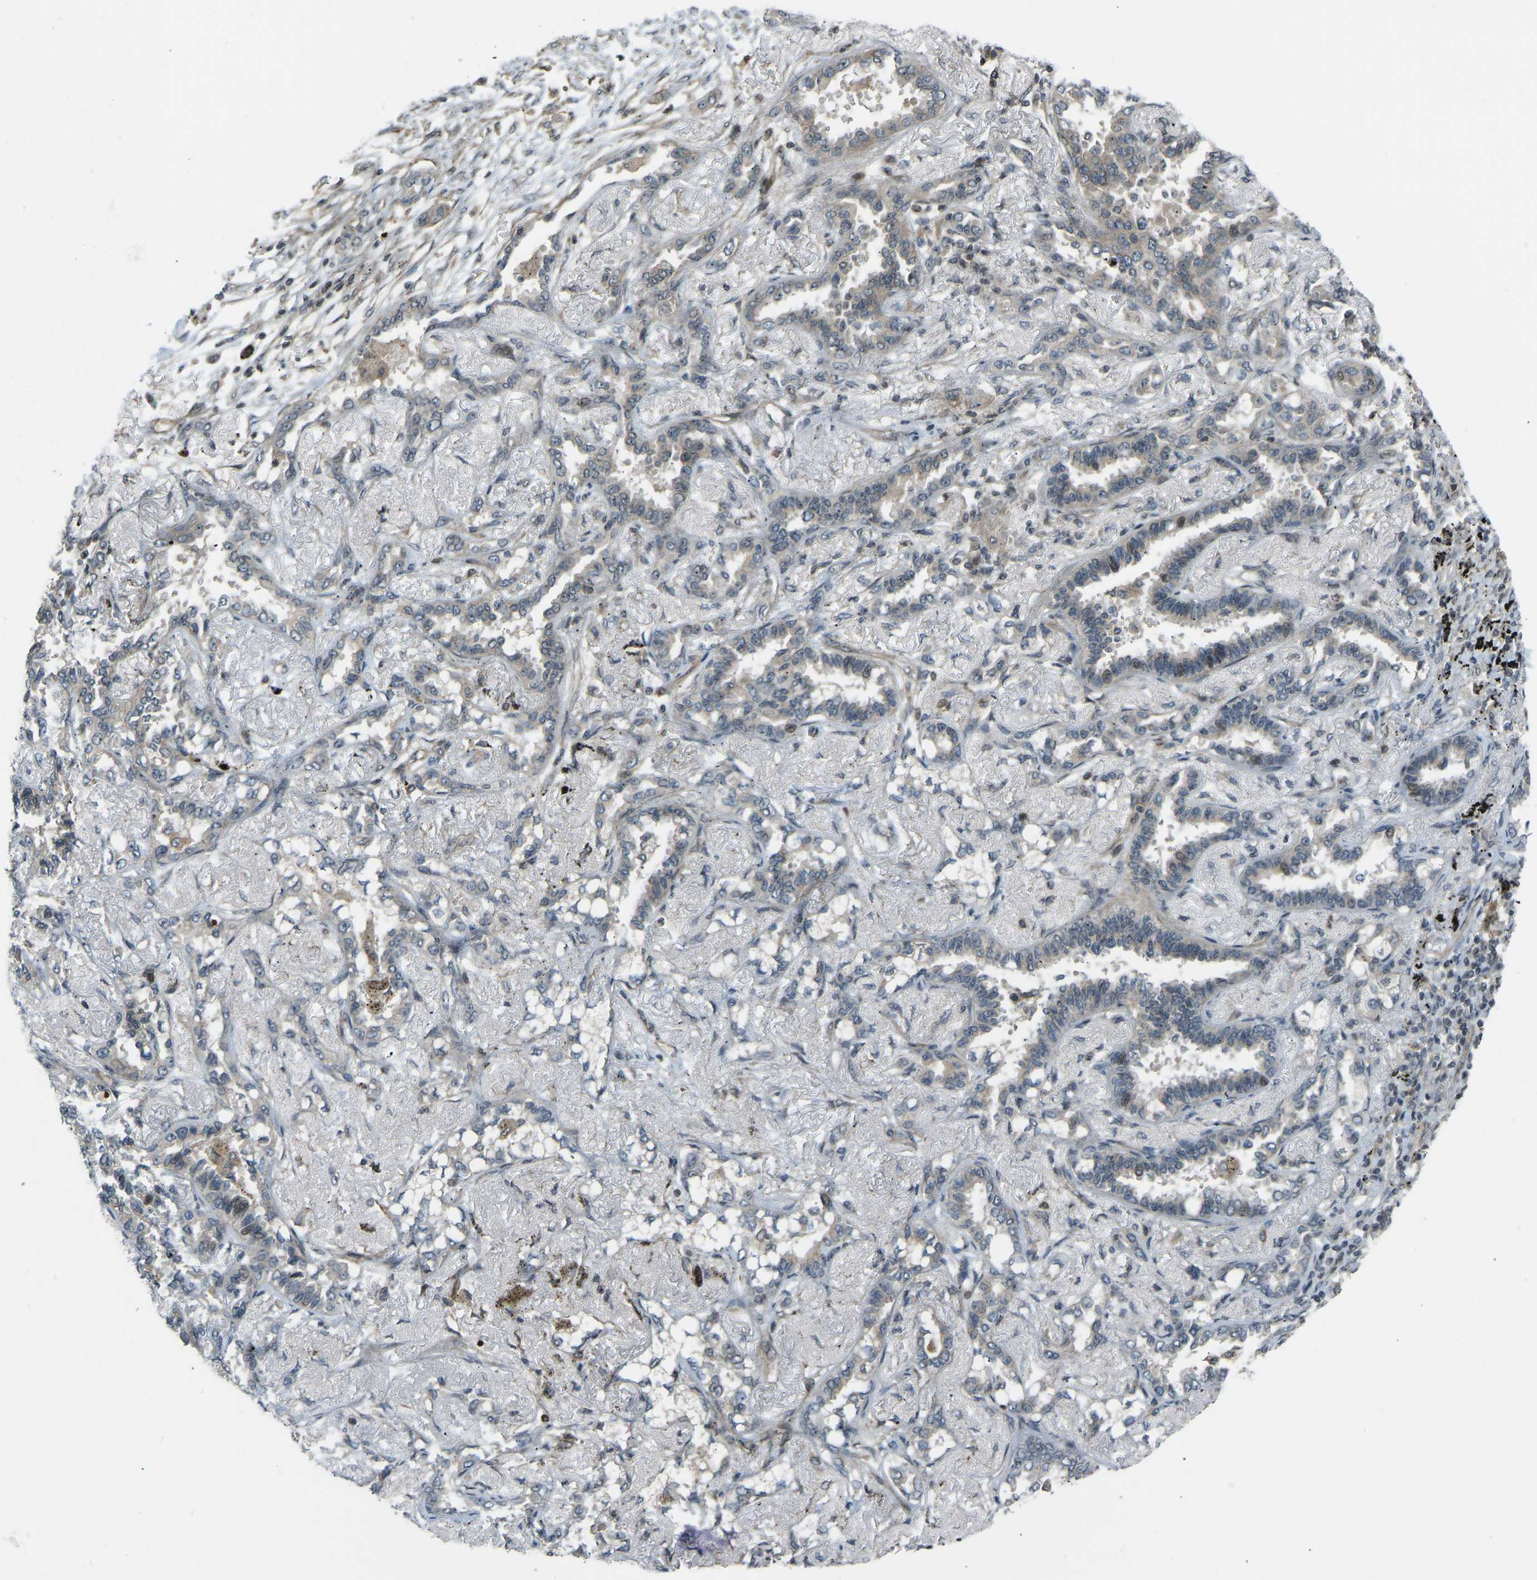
{"staining": {"intensity": "weak", "quantity": "25%-75%", "location": "cytoplasmic/membranous,nuclear"}, "tissue": "lung cancer", "cell_type": "Tumor cells", "image_type": "cancer", "snomed": [{"axis": "morphology", "description": "Adenocarcinoma, NOS"}, {"axis": "topography", "description": "Lung"}], "caption": "Human lung cancer (adenocarcinoma) stained for a protein (brown) demonstrates weak cytoplasmic/membranous and nuclear positive staining in about 25%-75% of tumor cells.", "gene": "SVOPL", "patient": {"sex": "male", "age": 59}}